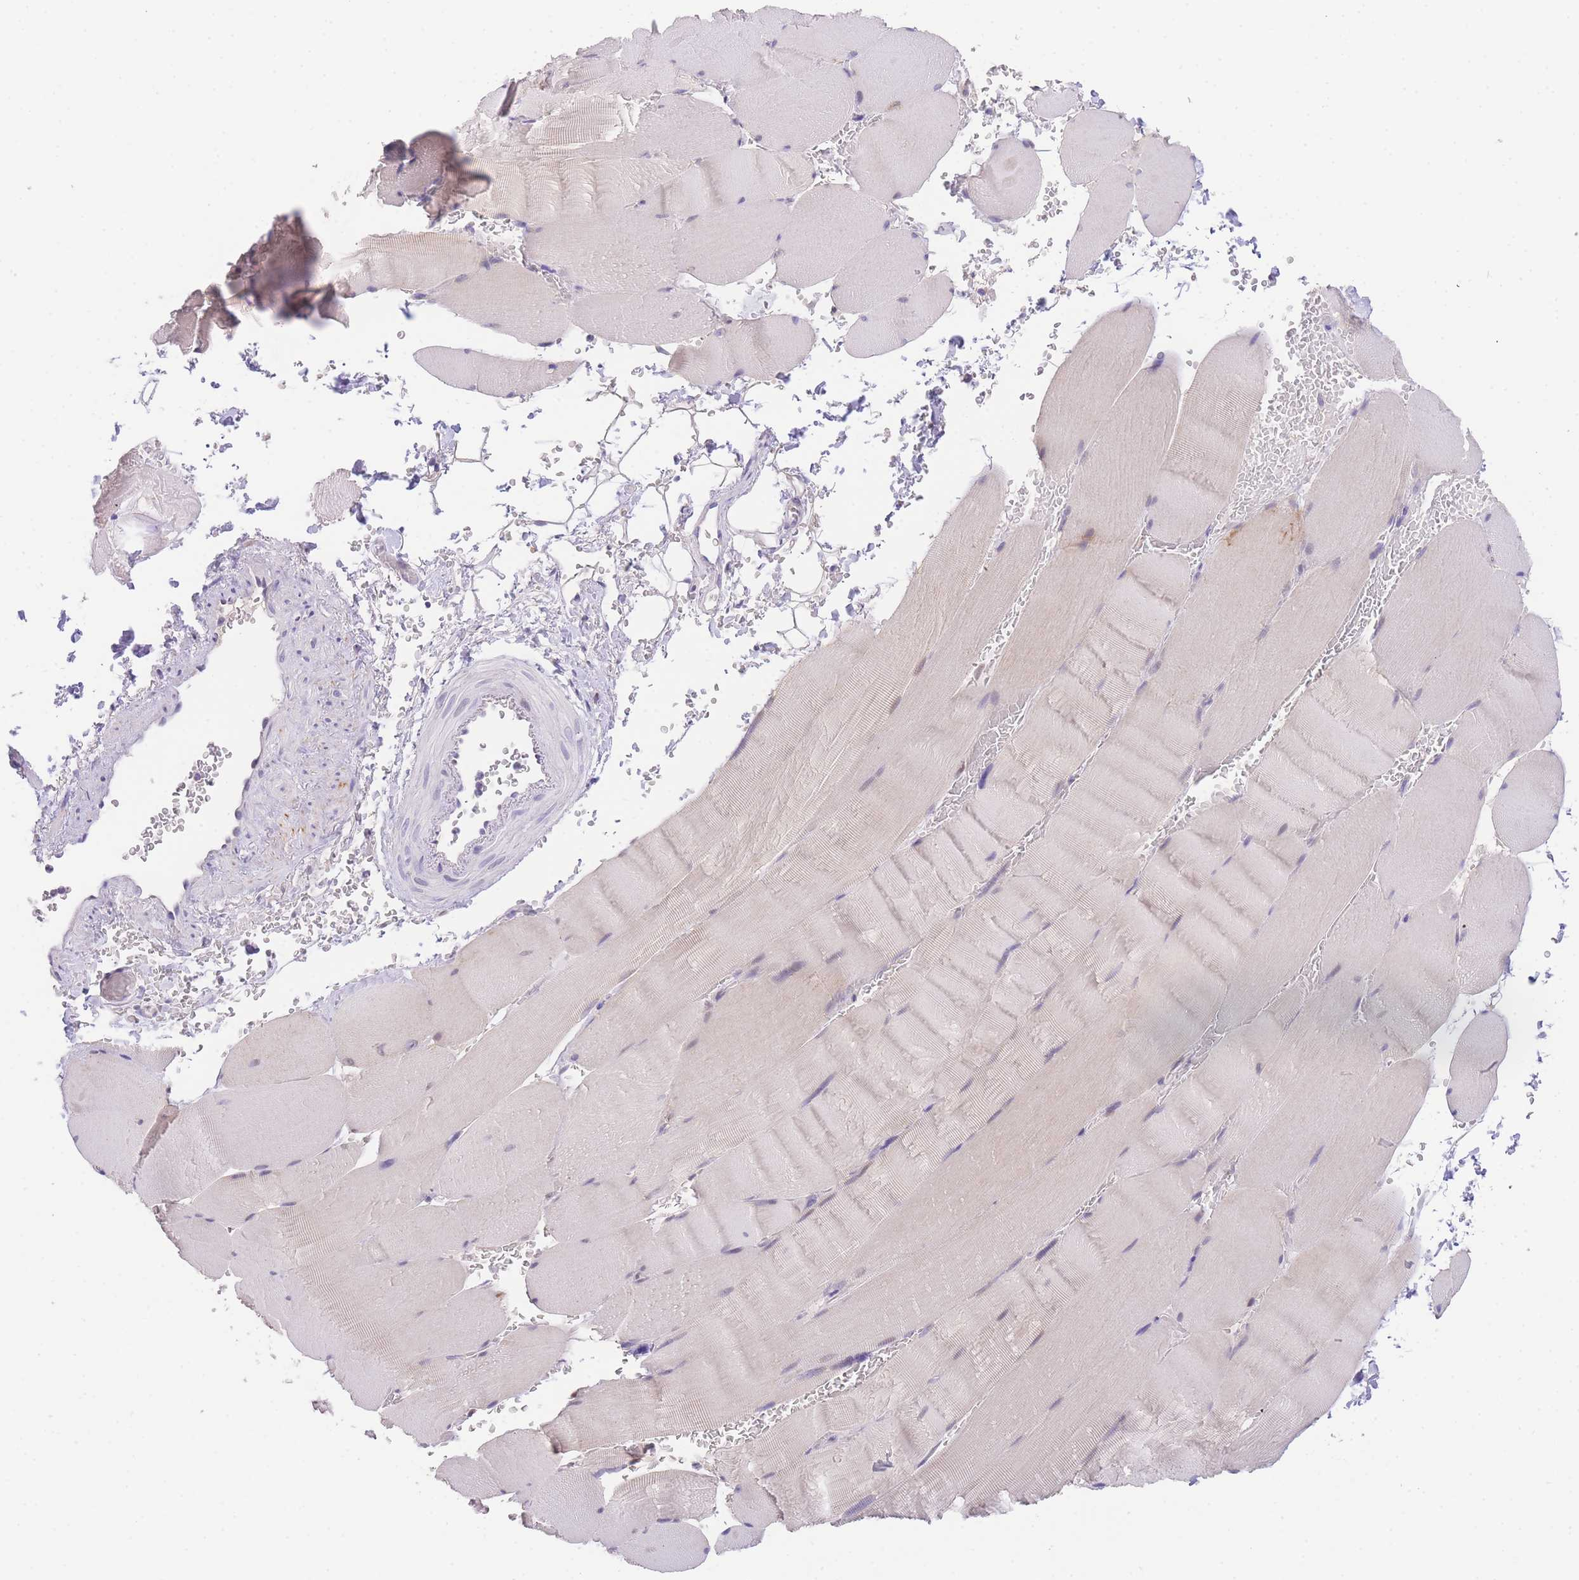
{"staining": {"intensity": "negative", "quantity": "none", "location": "none"}, "tissue": "skeletal muscle", "cell_type": "Myocytes", "image_type": "normal", "snomed": [{"axis": "morphology", "description": "Normal tissue, NOS"}, {"axis": "topography", "description": "Skeletal muscle"}, {"axis": "topography", "description": "Head-Neck"}], "caption": "The immunohistochemistry micrograph has no significant expression in myocytes of skeletal muscle. (Immunohistochemistry, brightfield microscopy, high magnification).", "gene": "SLC35F2", "patient": {"sex": "male", "age": 66}}